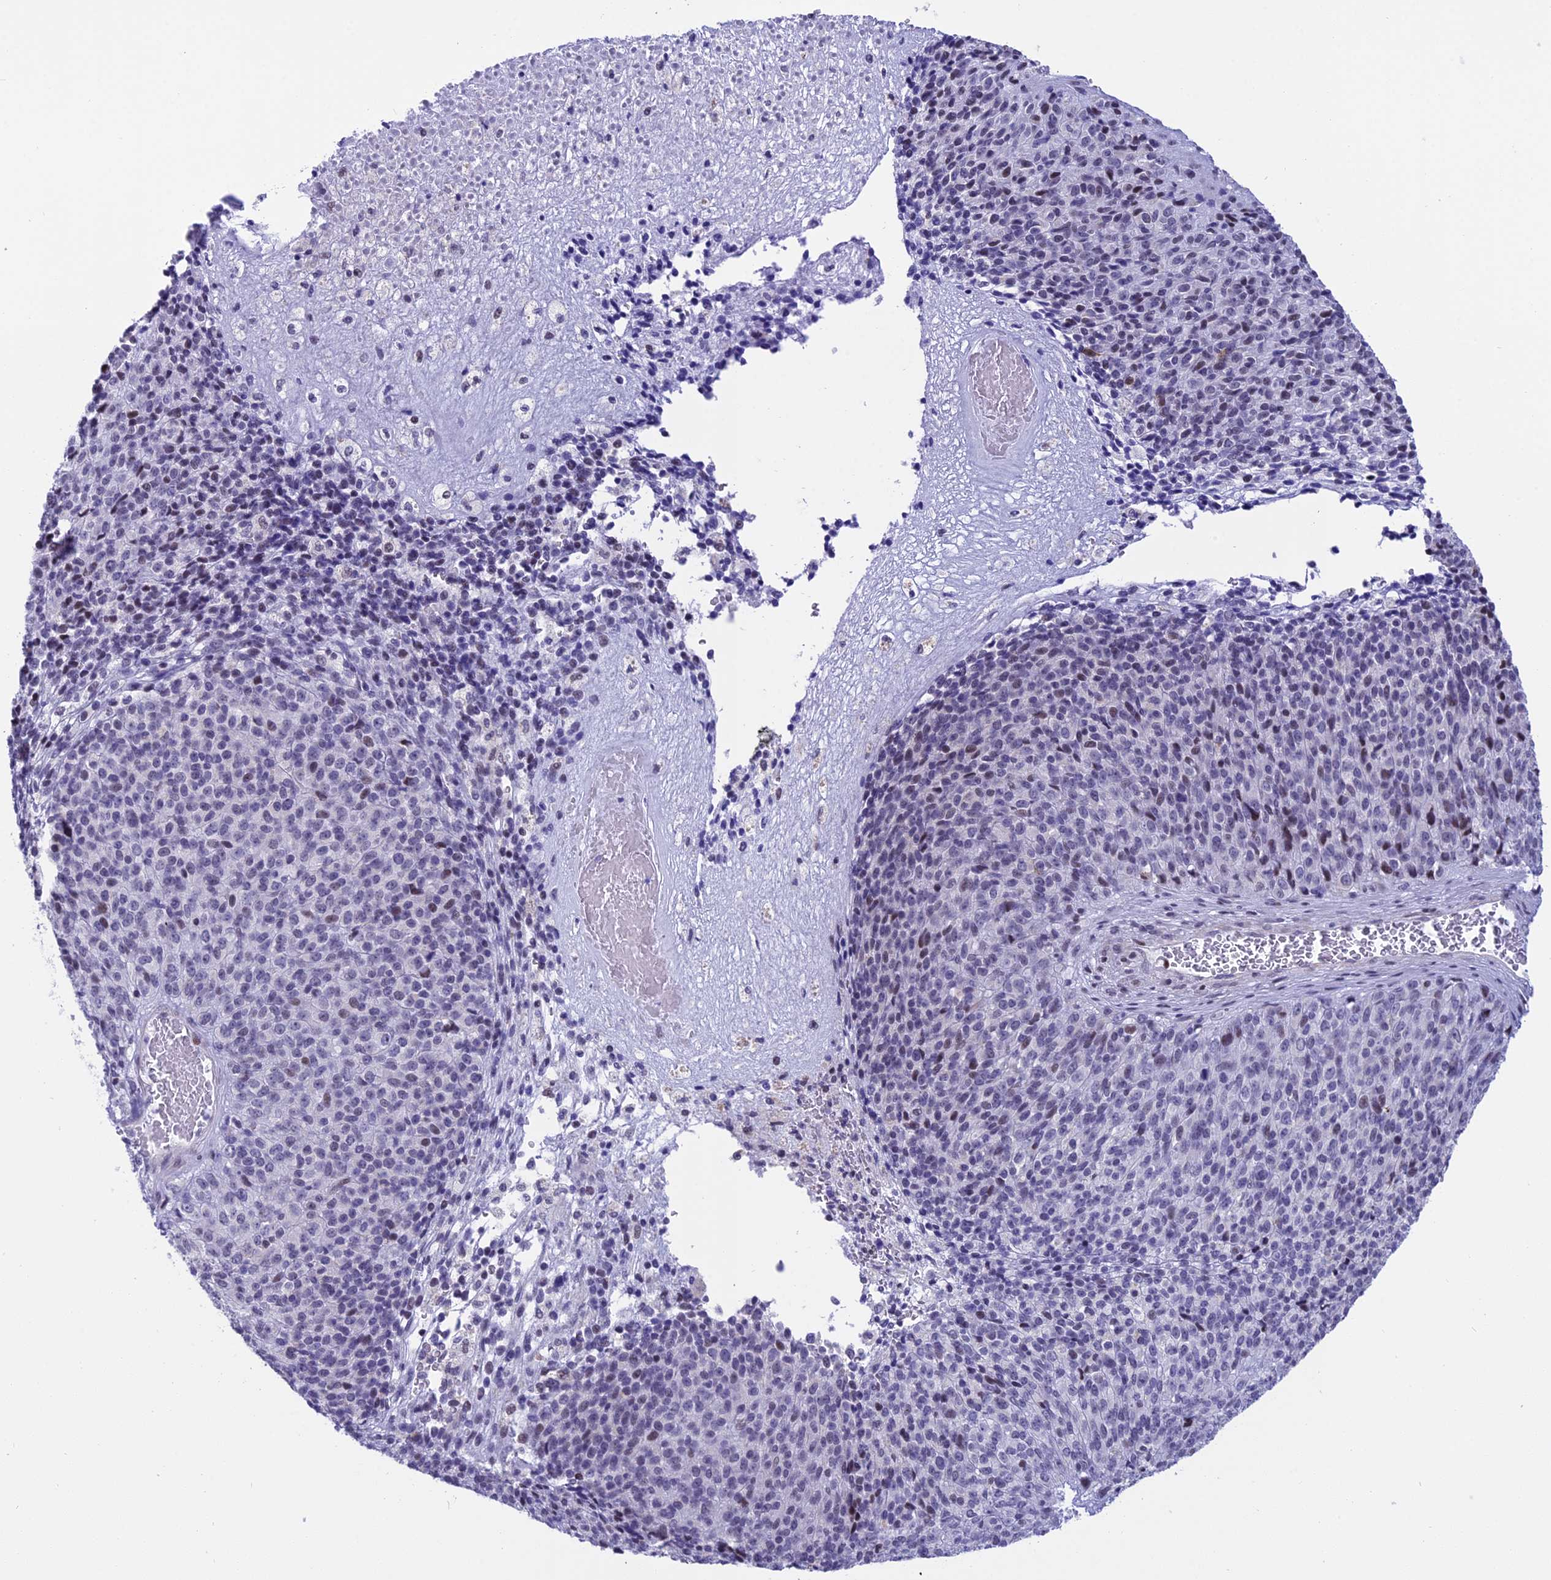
{"staining": {"intensity": "weak", "quantity": "<25%", "location": "nuclear"}, "tissue": "melanoma", "cell_type": "Tumor cells", "image_type": "cancer", "snomed": [{"axis": "morphology", "description": "Malignant melanoma, Metastatic site"}, {"axis": "topography", "description": "Brain"}], "caption": "Human melanoma stained for a protein using IHC demonstrates no expression in tumor cells.", "gene": "SPIRE2", "patient": {"sex": "female", "age": 56}}